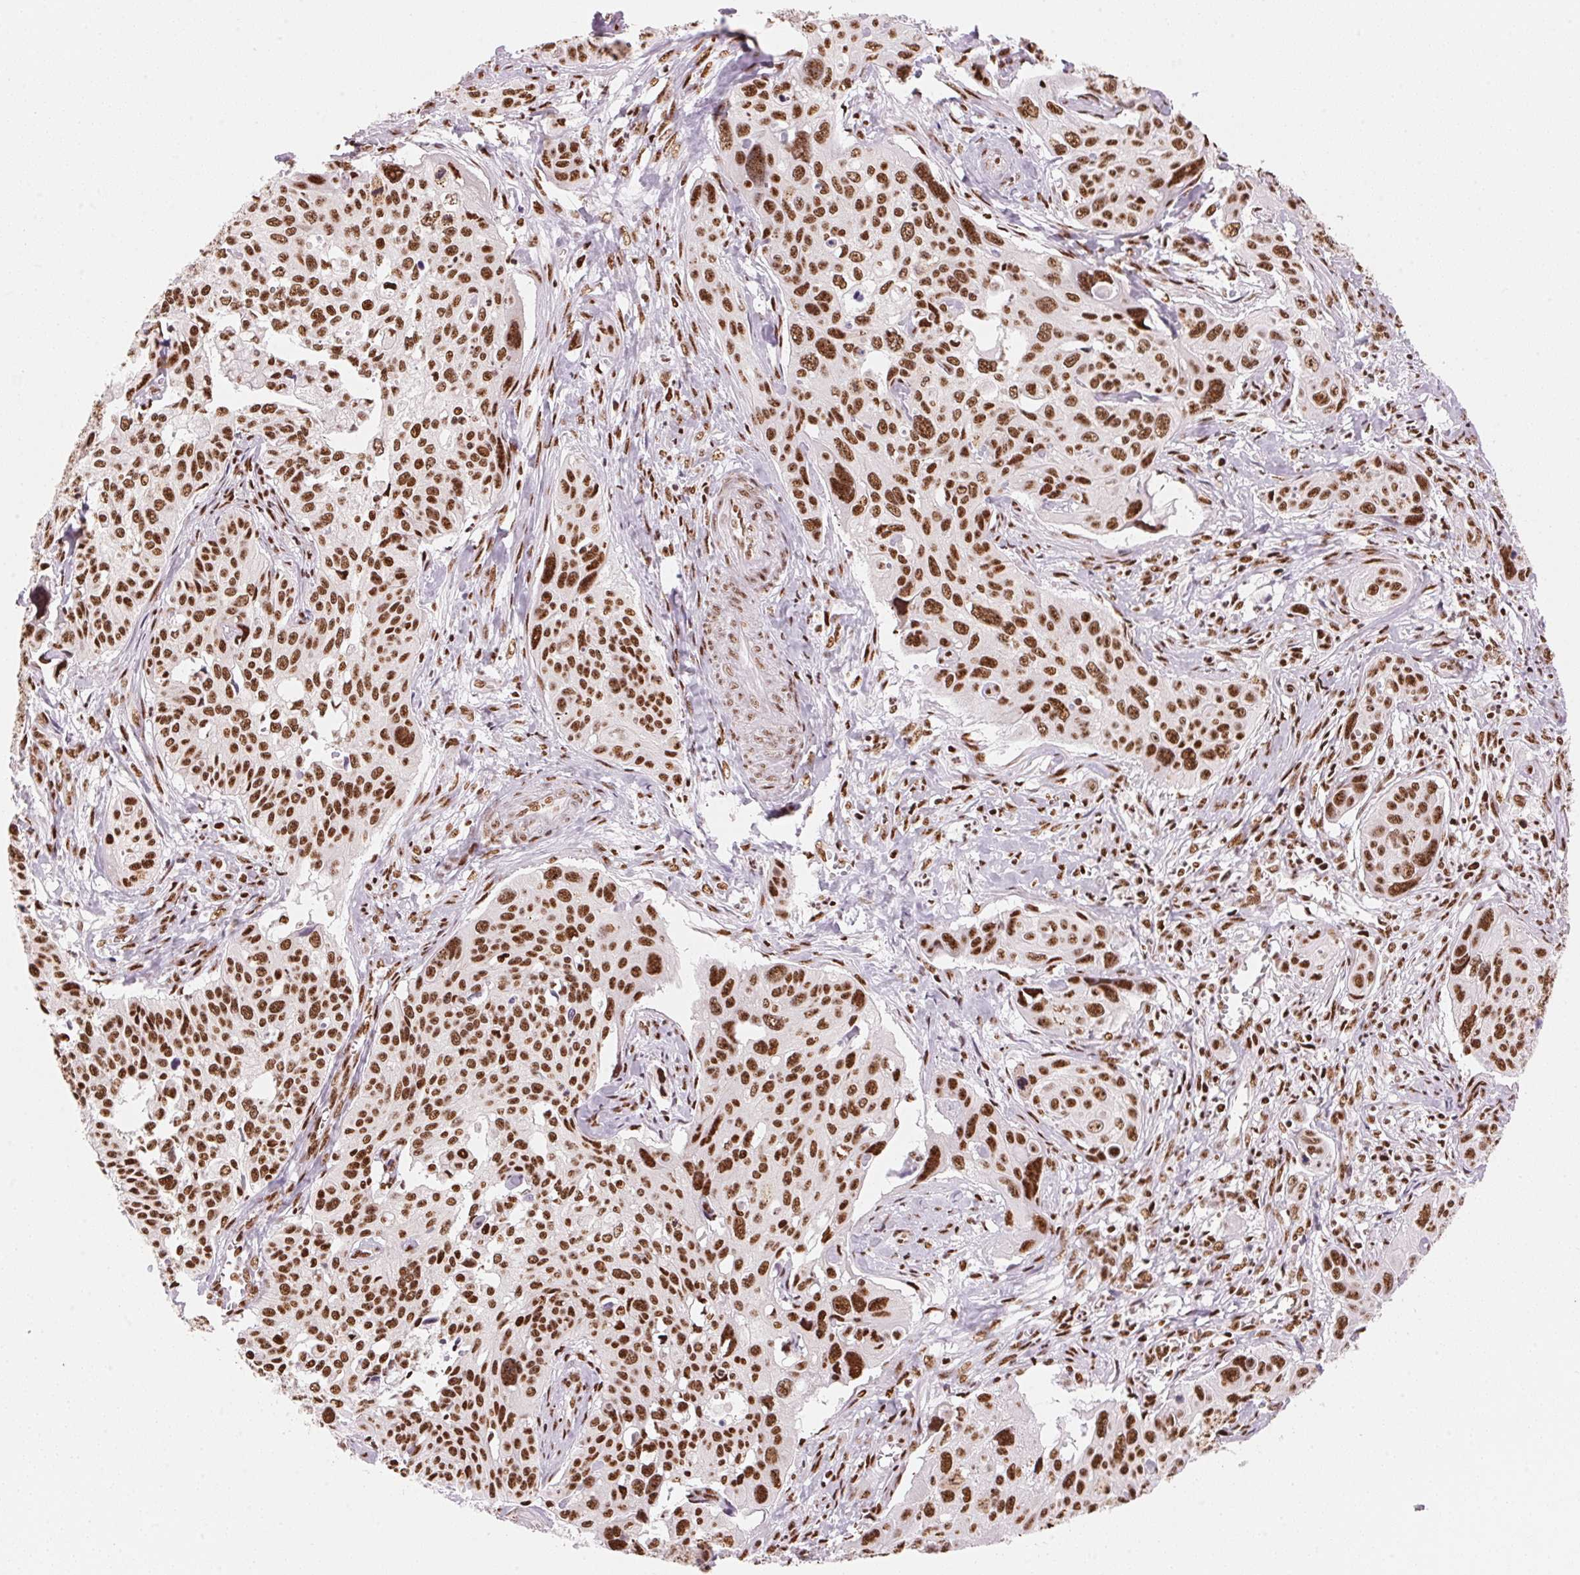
{"staining": {"intensity": "strong", "quantity": ">75%", "location": "nuclear"}, "tissue": "cervical cancer", "cell_type": "Tumor cells", "image_type": "cancer", "snomed": [{"axis": "morphology", "description": "Squamous cell carcinoma, NOS"}, {"axis": "topography", "description": "Cervix"}], "caption": "About >75% of tumor cells in cervical cancer display strong nuclear protein staining as visualized by brown immunohistochemical staining.", "gene": "NXF1", "patient": {"sex": "female", "age": 31}}